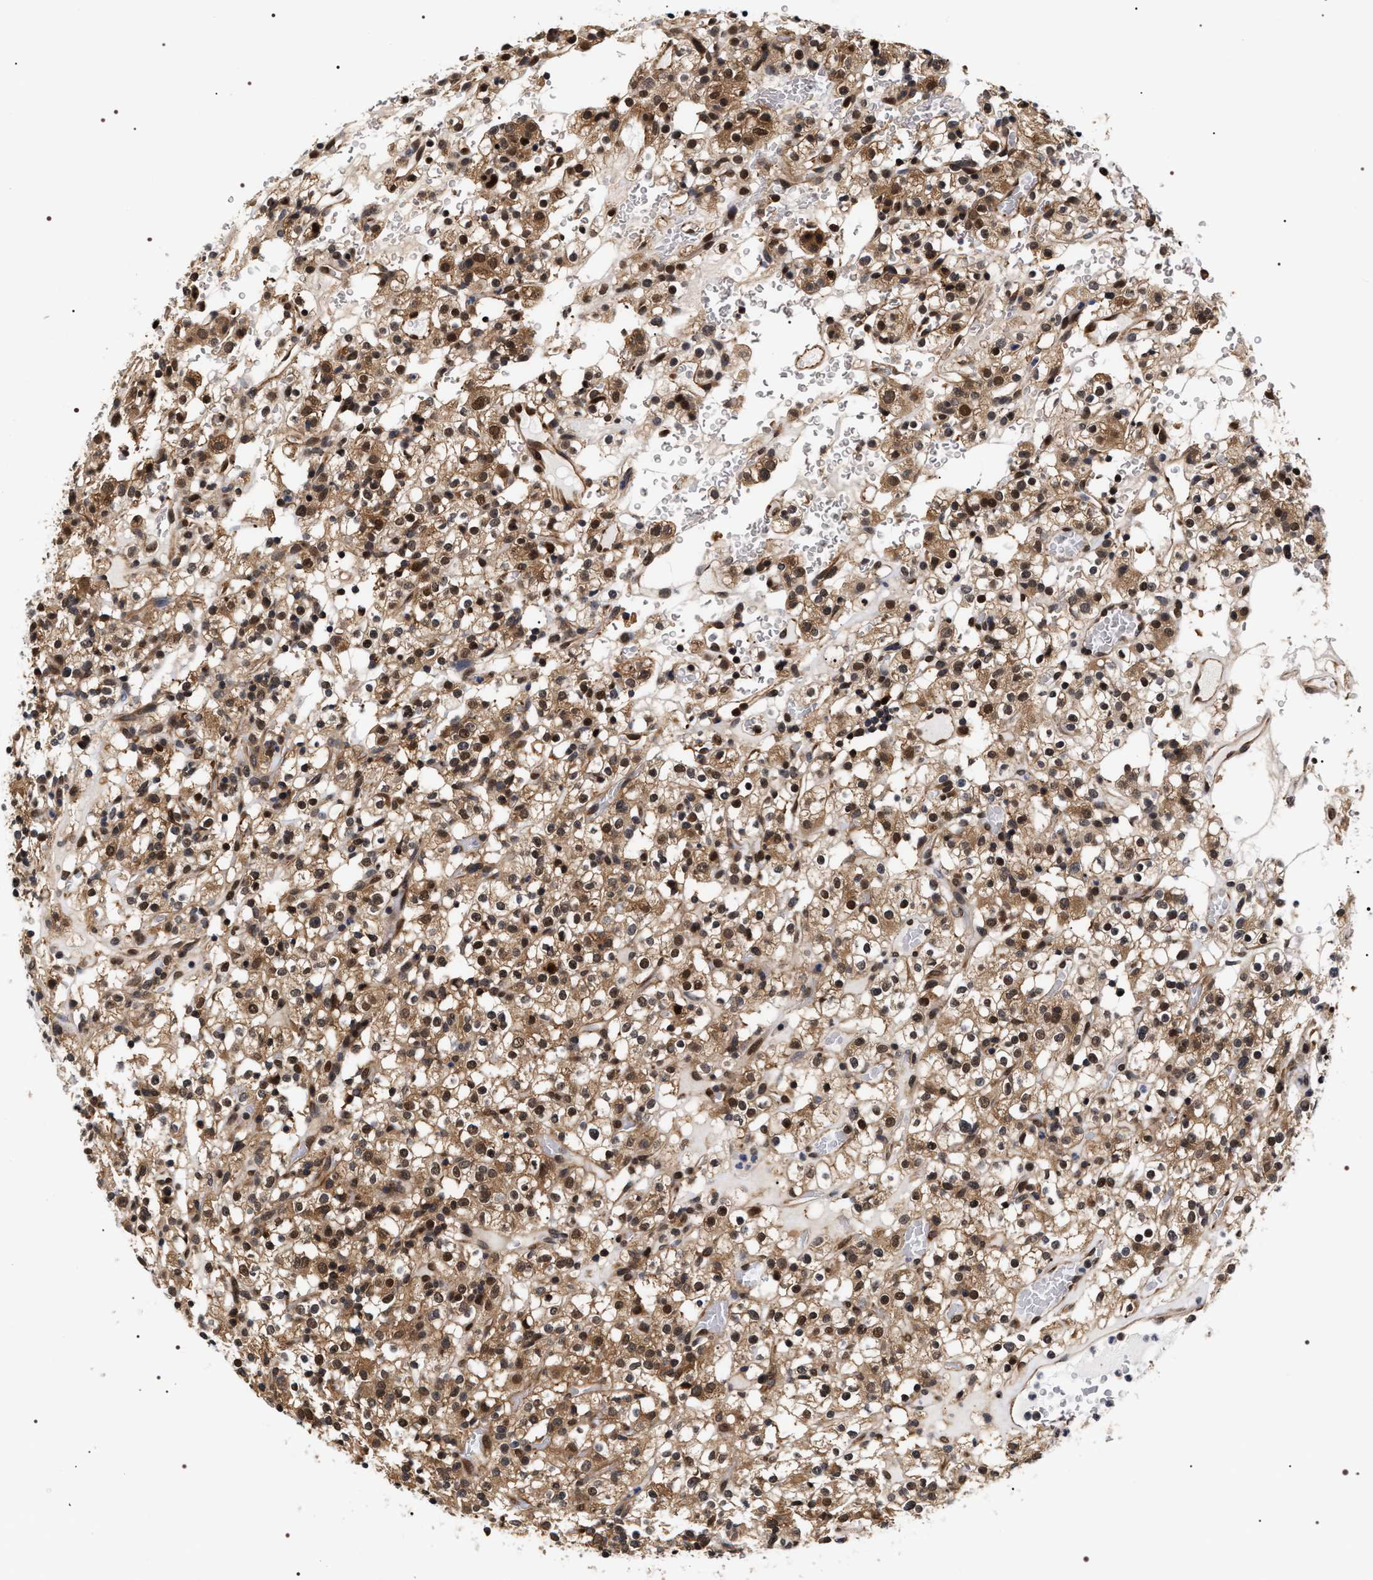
{"staining": {"intensity": "moderate", "quantity": ">75%", "location": "cytoplasmic/membranous,nuclear"}, "tissue": "renal cancer", "cell_type": "Tumor cells", "image_type": "cancer", "snomed": [{"axis": "morphology", "description": "Normal tissue, NOS"}, {"axis": "morphology", "description": "Adenocarcinoma, NOS"}, {"axis": "topography", "description": "Kidney"}], "caption": "A photomicrograph of human renal adenocarcinoma stained for a protein shows moderate cytoplasmic/membranous and nuclear brown staining in tumor cells. Nuclei are stained in blue.", "gene": "BAG6", "patient": {"sex": "female", "age": 72}}